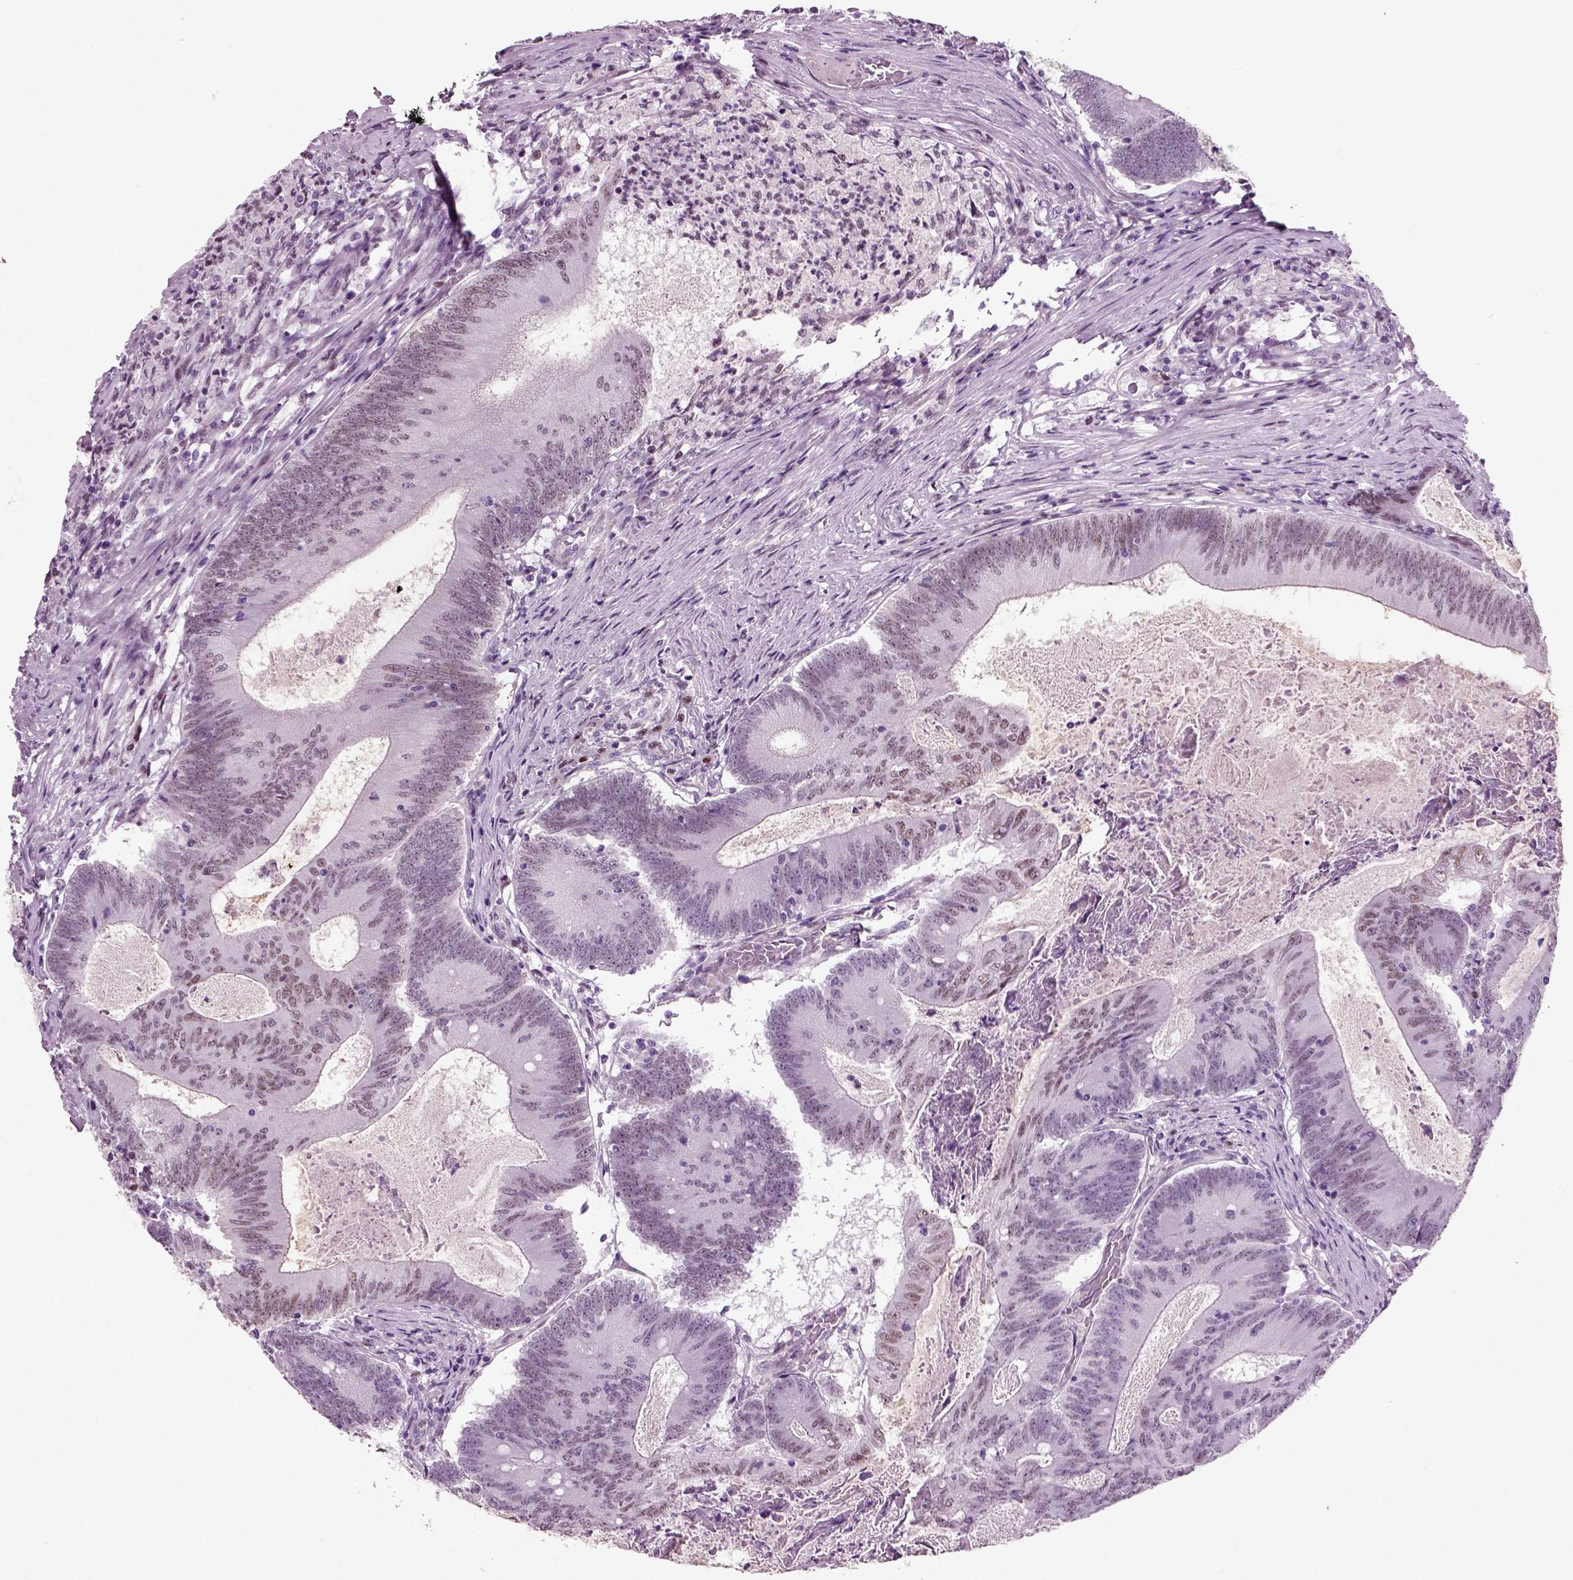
{"staining": {"intensity": "weak", "quantity": "<25%", "location": "nuclear"}, "tissue": "colorectal cancer", "cell_type": "Tumor cells", "image_type": "cancer", "snomed": [{"axis": "morphology", "description": "Adenocarcinoma, NOS"}, {"axis": "topography", "description": "Colon"}], "caption": "DAB (3,3'-diaminobenzidine) immunohistochemical staining of human colorectal adenocarcinoma demonstrates no significant expression in tumor cells.", "gene": "ARID3A", "patient": {"sex": "female", "age": 70}}